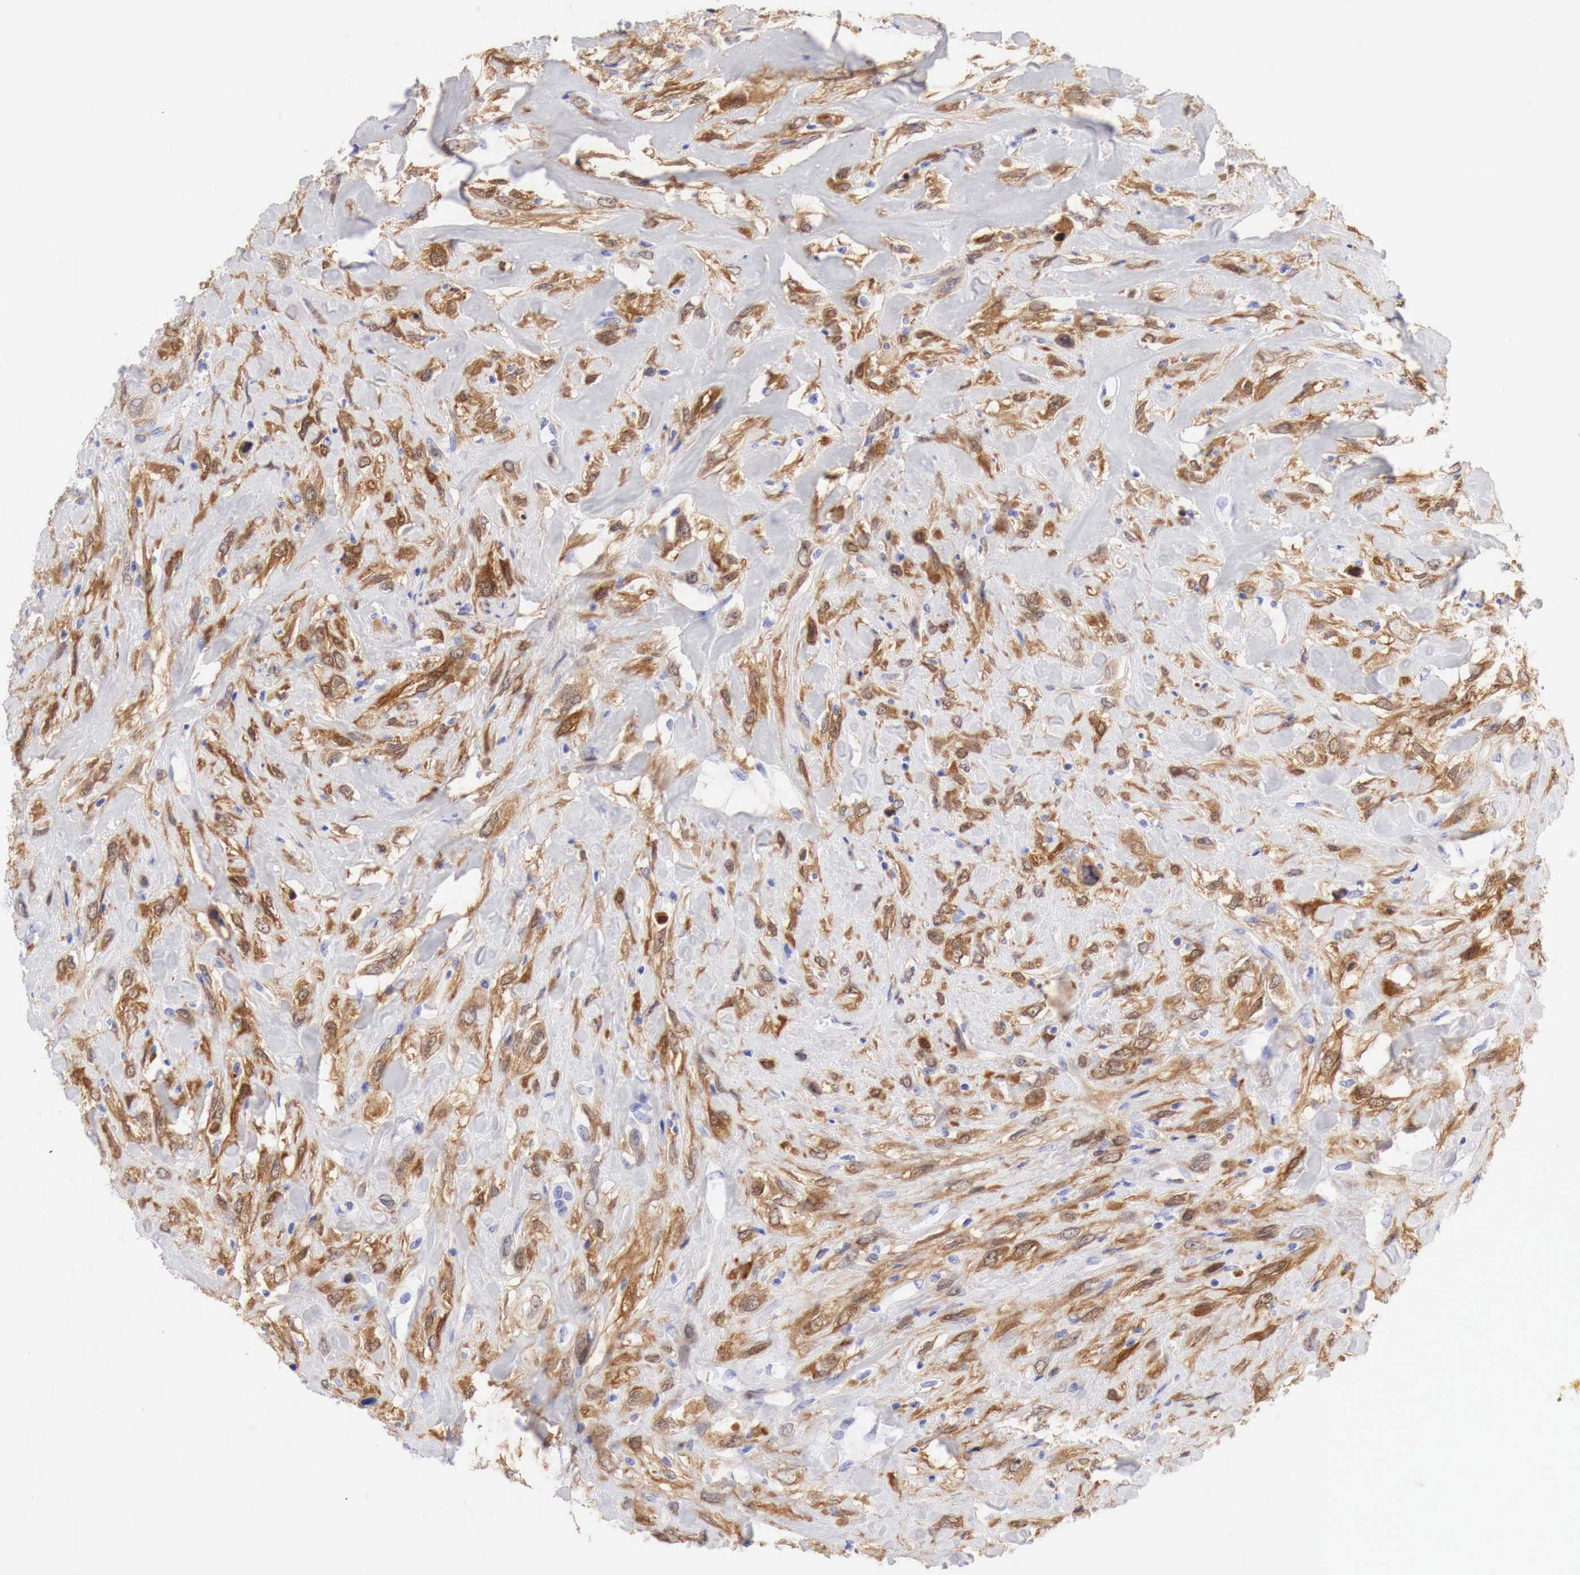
{"staining": {"intensity": "moderate", "quantity": ">75%", "location": "cytoplasmic/membranous"}, "tissue": "breast cancer", "cell_type": "Tumor cells", "image_type": "cancer", "snomed": [{"axis": "morphology", "description": "Neoplasm, malignant, NOS"}, {"axis": "topography", "description": "Breast"}], "caption": "Malignant neoplasm (breast) stained for a protein displays moderate cytoplasmic/membranous positivity in tumor cells. The protein of interest is stained brown, and the nuclei are stained in blue (DAB (3,3'-diaminobenzidine) IHC with brightfield microscopy, high magnification).", "gene": "CDKN2A", "patient": {"sex": "female", "age": 50}}